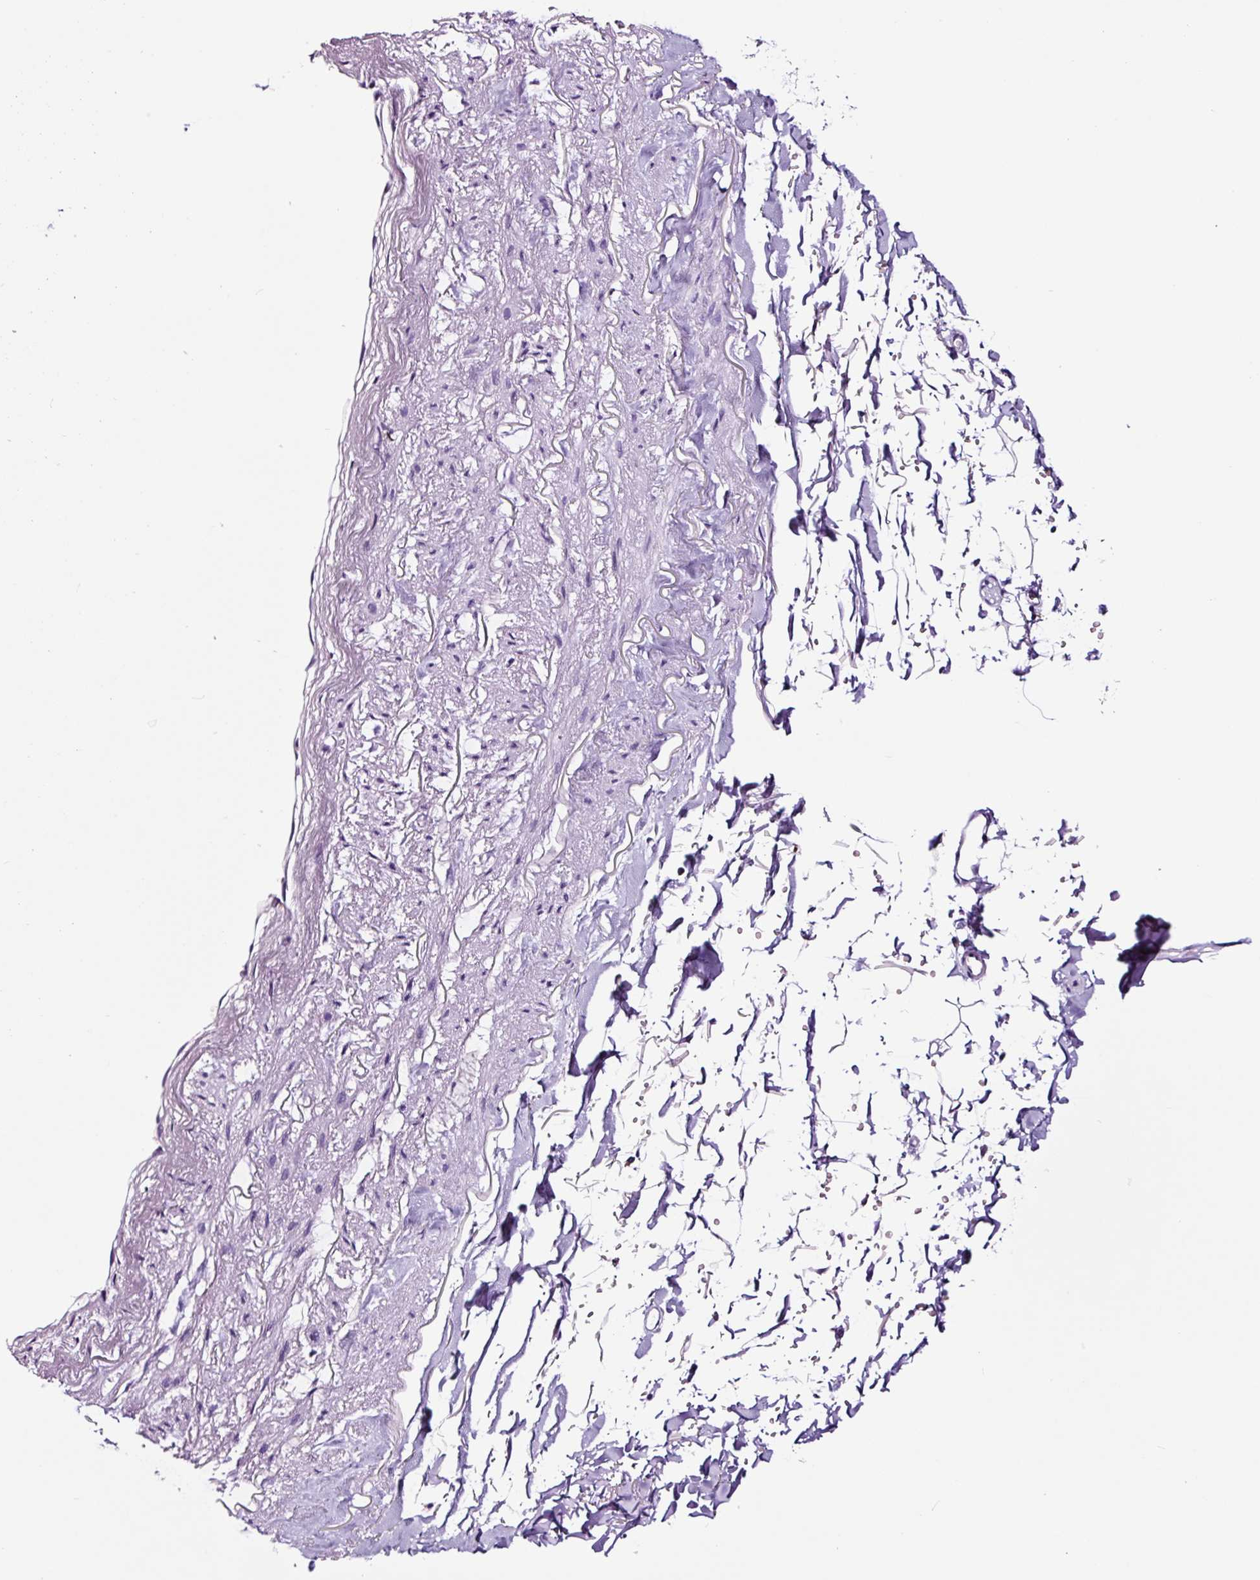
{"staining": {"intensity": "negative", "quantity": "none", "location": "none"}, "tissue": "adipose tissue", "cell_type": "Adipocytes", "image_type": "normal", "snomed": [{"axis": "morphology", "description": "Normal tissue, NOS"}, {"axis": "topography", "description": "Cartilage tissue"}, {"axis": "topography", "description": "Bronchus"}, {"axis": "topography", "description": "Peripheral nerve tissue"}], "caption": "Photomicrograph shows no significant protein positivity in adipocytes of unremarkable adipose tissue. (Immunohistochemistry (ihc), brightfield microscopy, high magnification).", "gene": "FBXL7", "patient": {"sex": "female", "age": 59}}